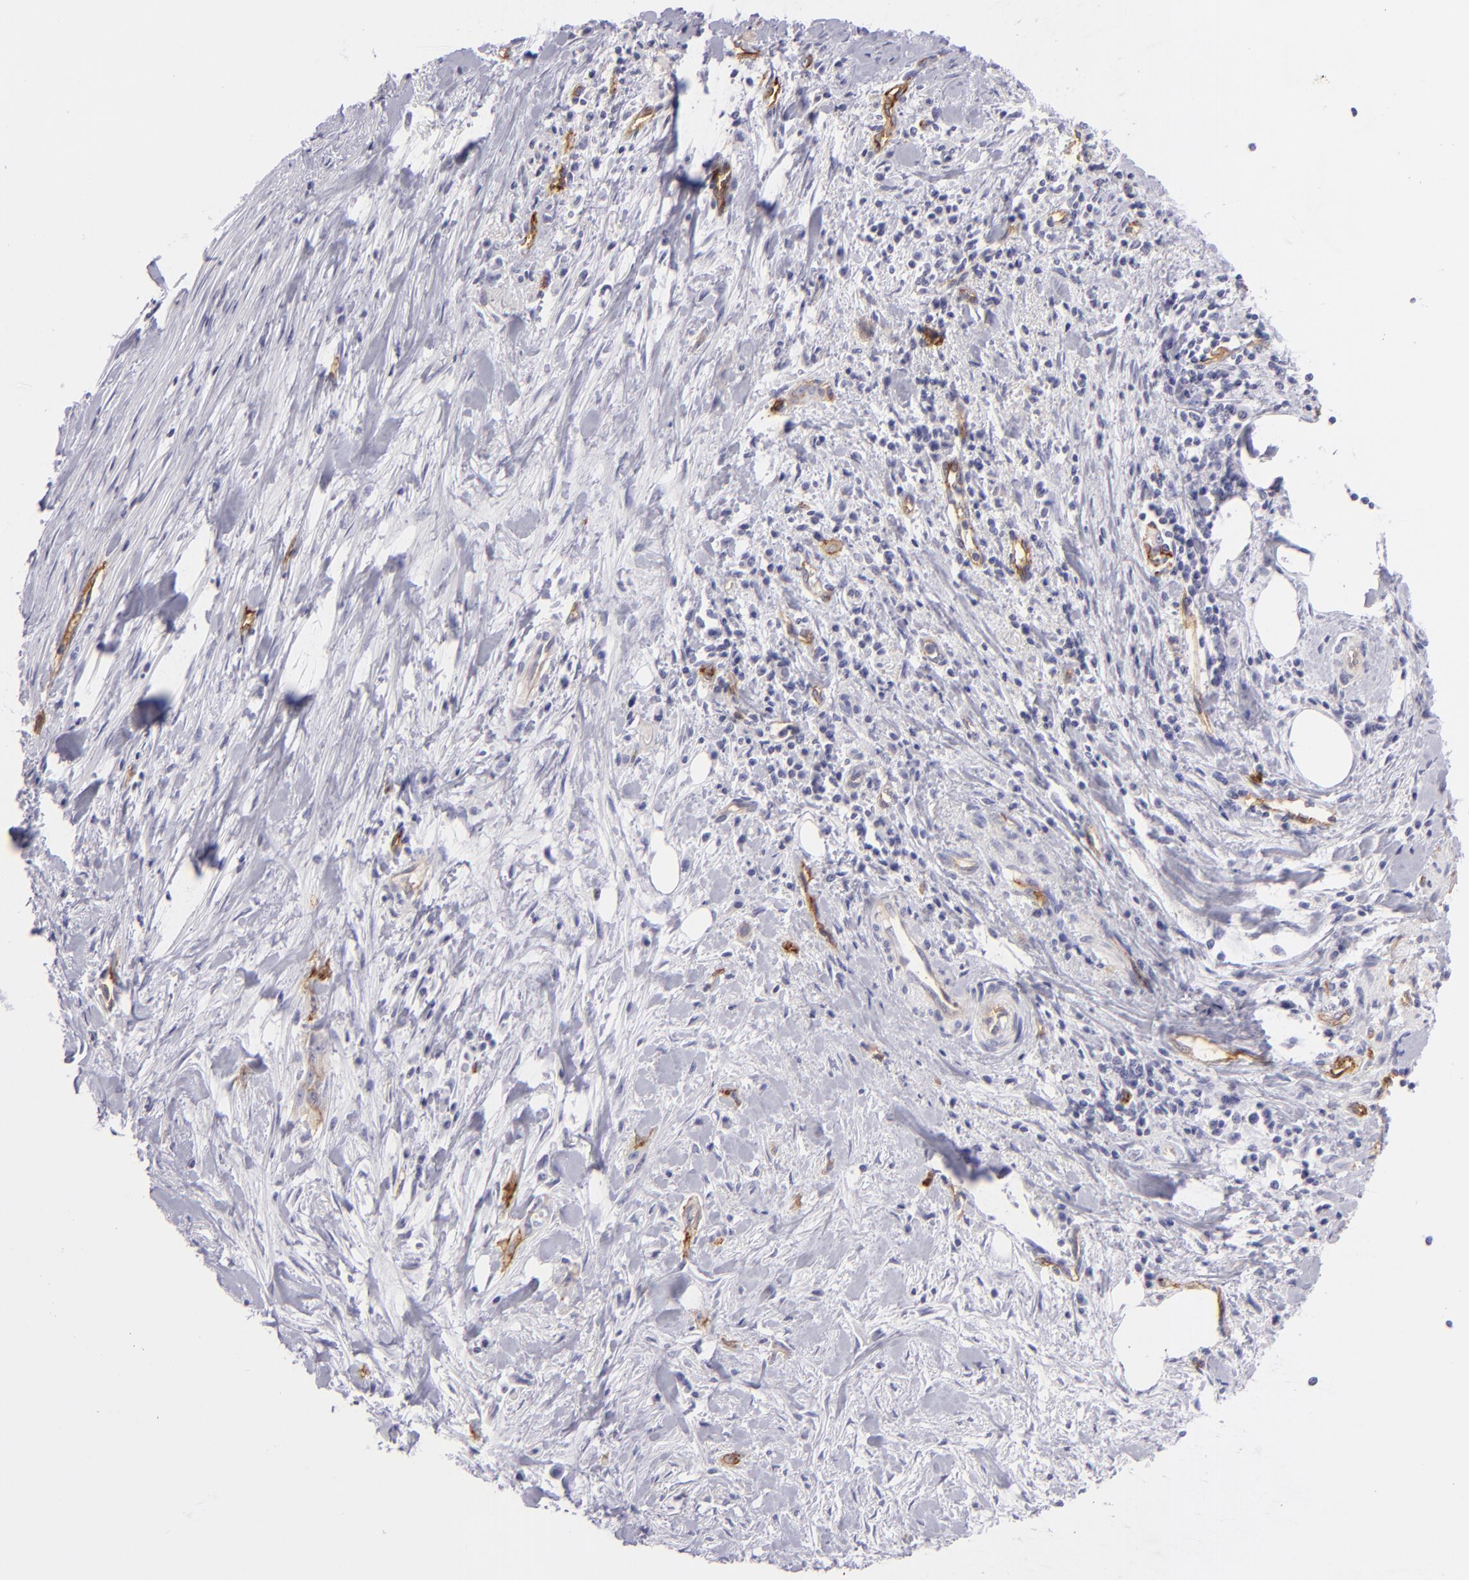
{"staining": {"intensity": "negative", "quantity": "none", "location": "none"}, "tissue": "pancreatic cancer", "cell_type": "Tumor cells", "image_type": "cancer", "snomed": [{"axis": "morphology", "description": "Adenocarcinoma, NOS"}, {"axis": "topography", "description": "Pancreas"}], "caption": "Protein analysis of adenocarcinoma (pancreatic) shows no significant positivity in tumor cells.", "gene": "THBD", "patient": {"sex": "male", "age": 59}}